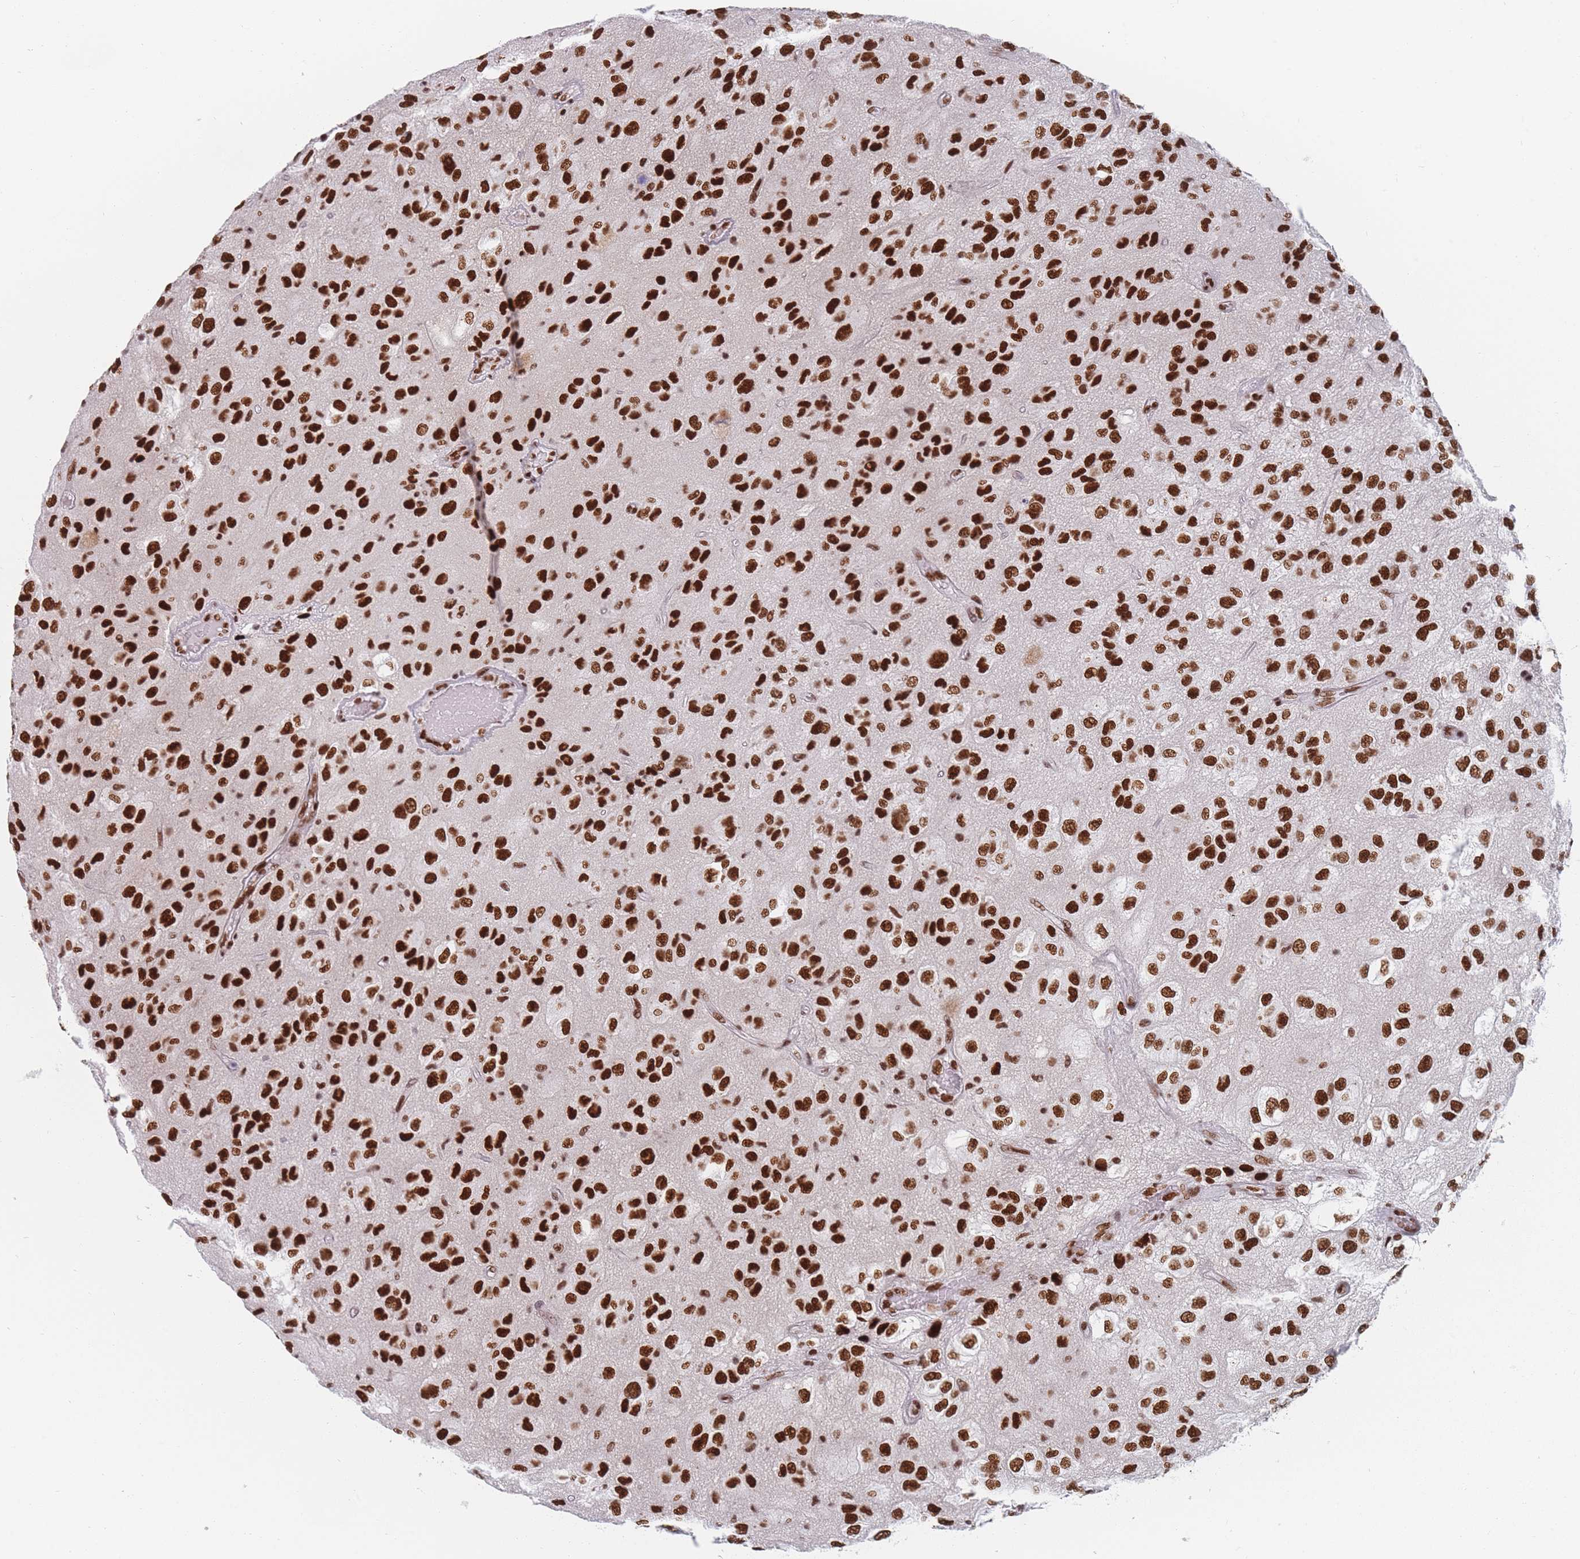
{"staining": {"intensity": "strong", "quantity": ">75%", "location": "nuclear"}, "tissue": "glioma", "cell_type": "Tumor cells", "image_type": "cancer", "snomed": [{"axis": "morphology", "description": "Glioma, malignant, Low grade"}, {"axis": "topography", "description": "Brain"}], "caption": "This is an image of immunohistochemistry staining of glioma, which shows strong positivity in the nuclear of tumor cells.", "gene": "SAFB2", "patient": {"sex": "male", "age": 66}}